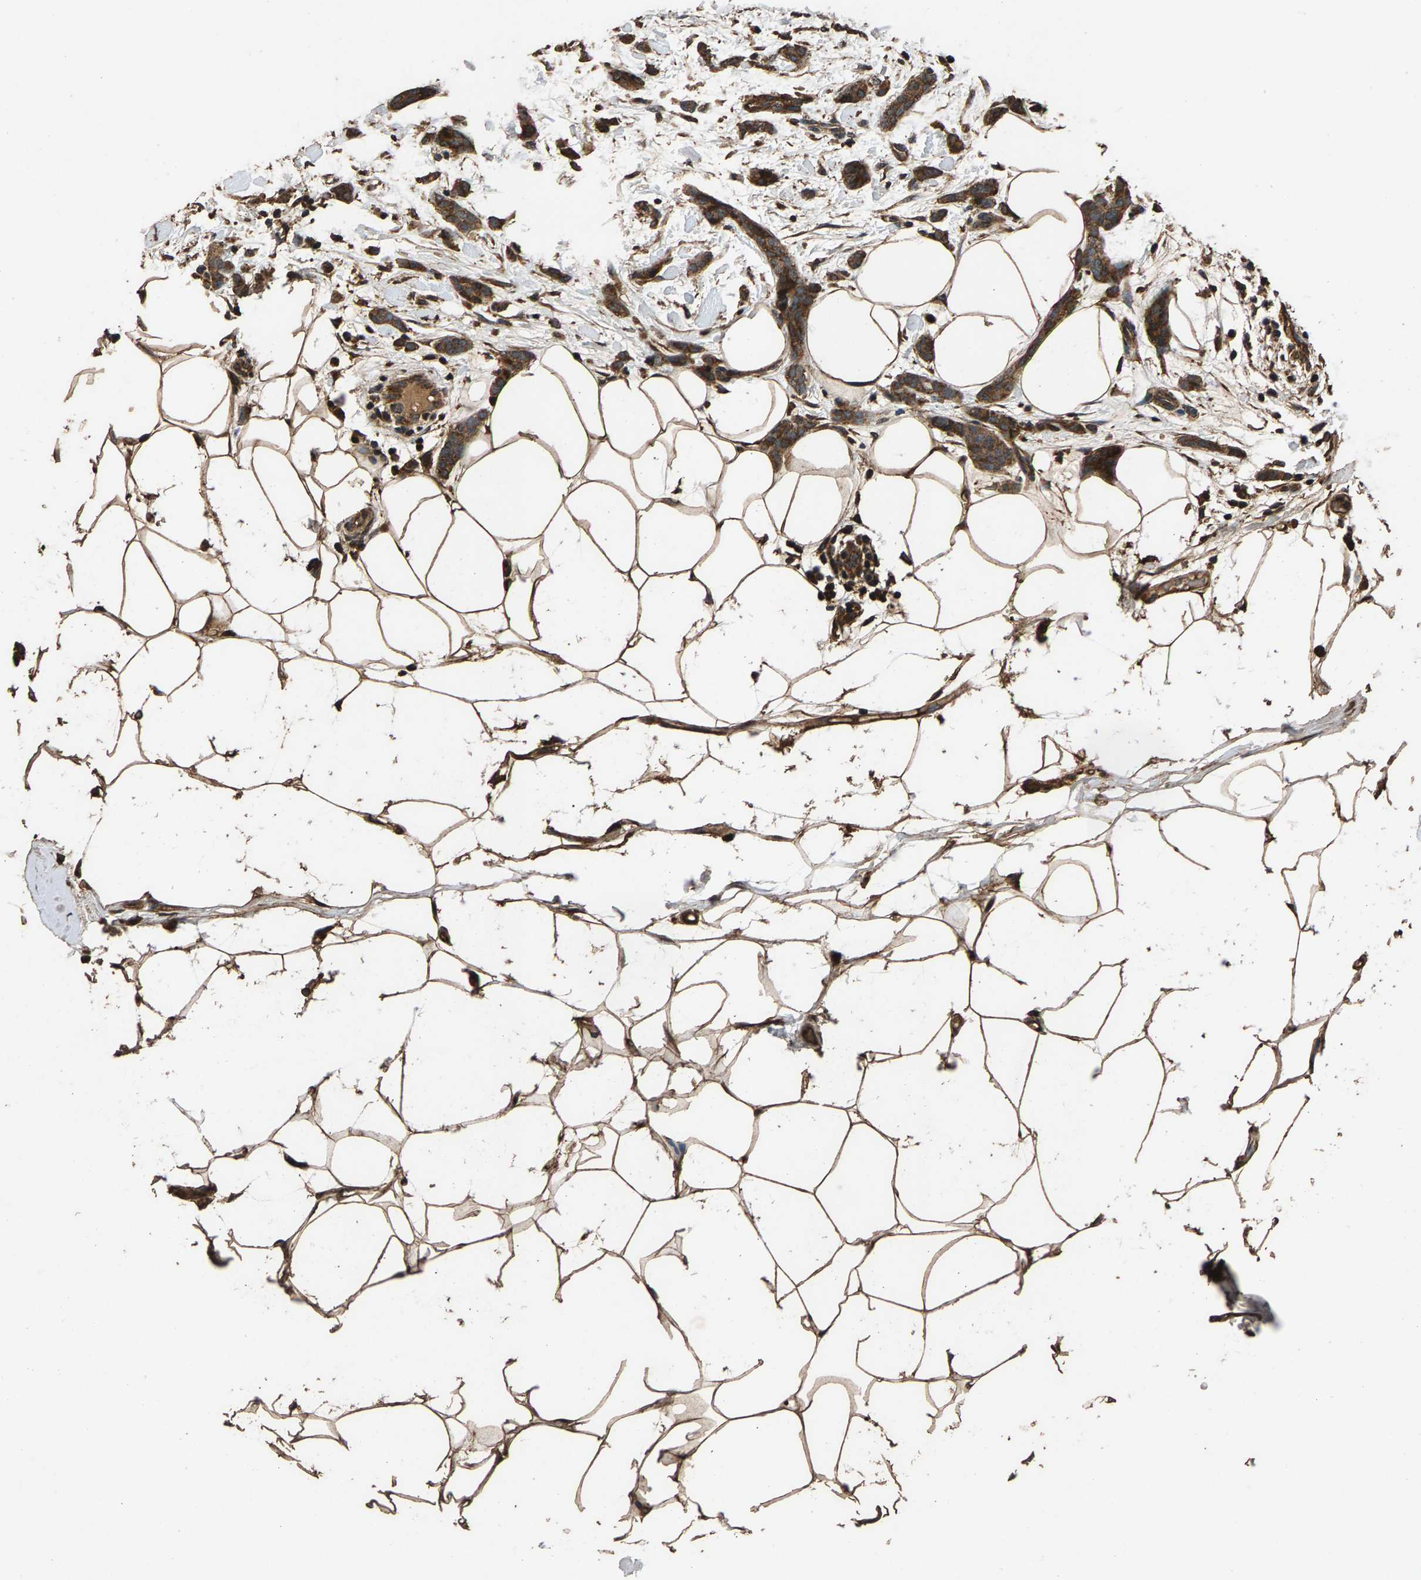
{"staining": {"intensity": "strong", "quantity": ">75%", "location": "cytoplasmic/membranous"}, "tissue": "breast cancer", "cell_type": "Tumor cells", "image_type": "cancer", "snomed": [{"axis": "morphology", "description": "Lobular carcinoma"}, {"axis": "topography", "description": "Skin"}, {"axis": "topography", "description": "Breast"}], "caption": "Immunohistochemical staining of human breast lobular carcinoma displays high levels of strong cytoplasmic/membranous protein expression in about >75% of tumor cells.", "gene": "MRPL27", "patient": {"sex": "female", "age": 46}}